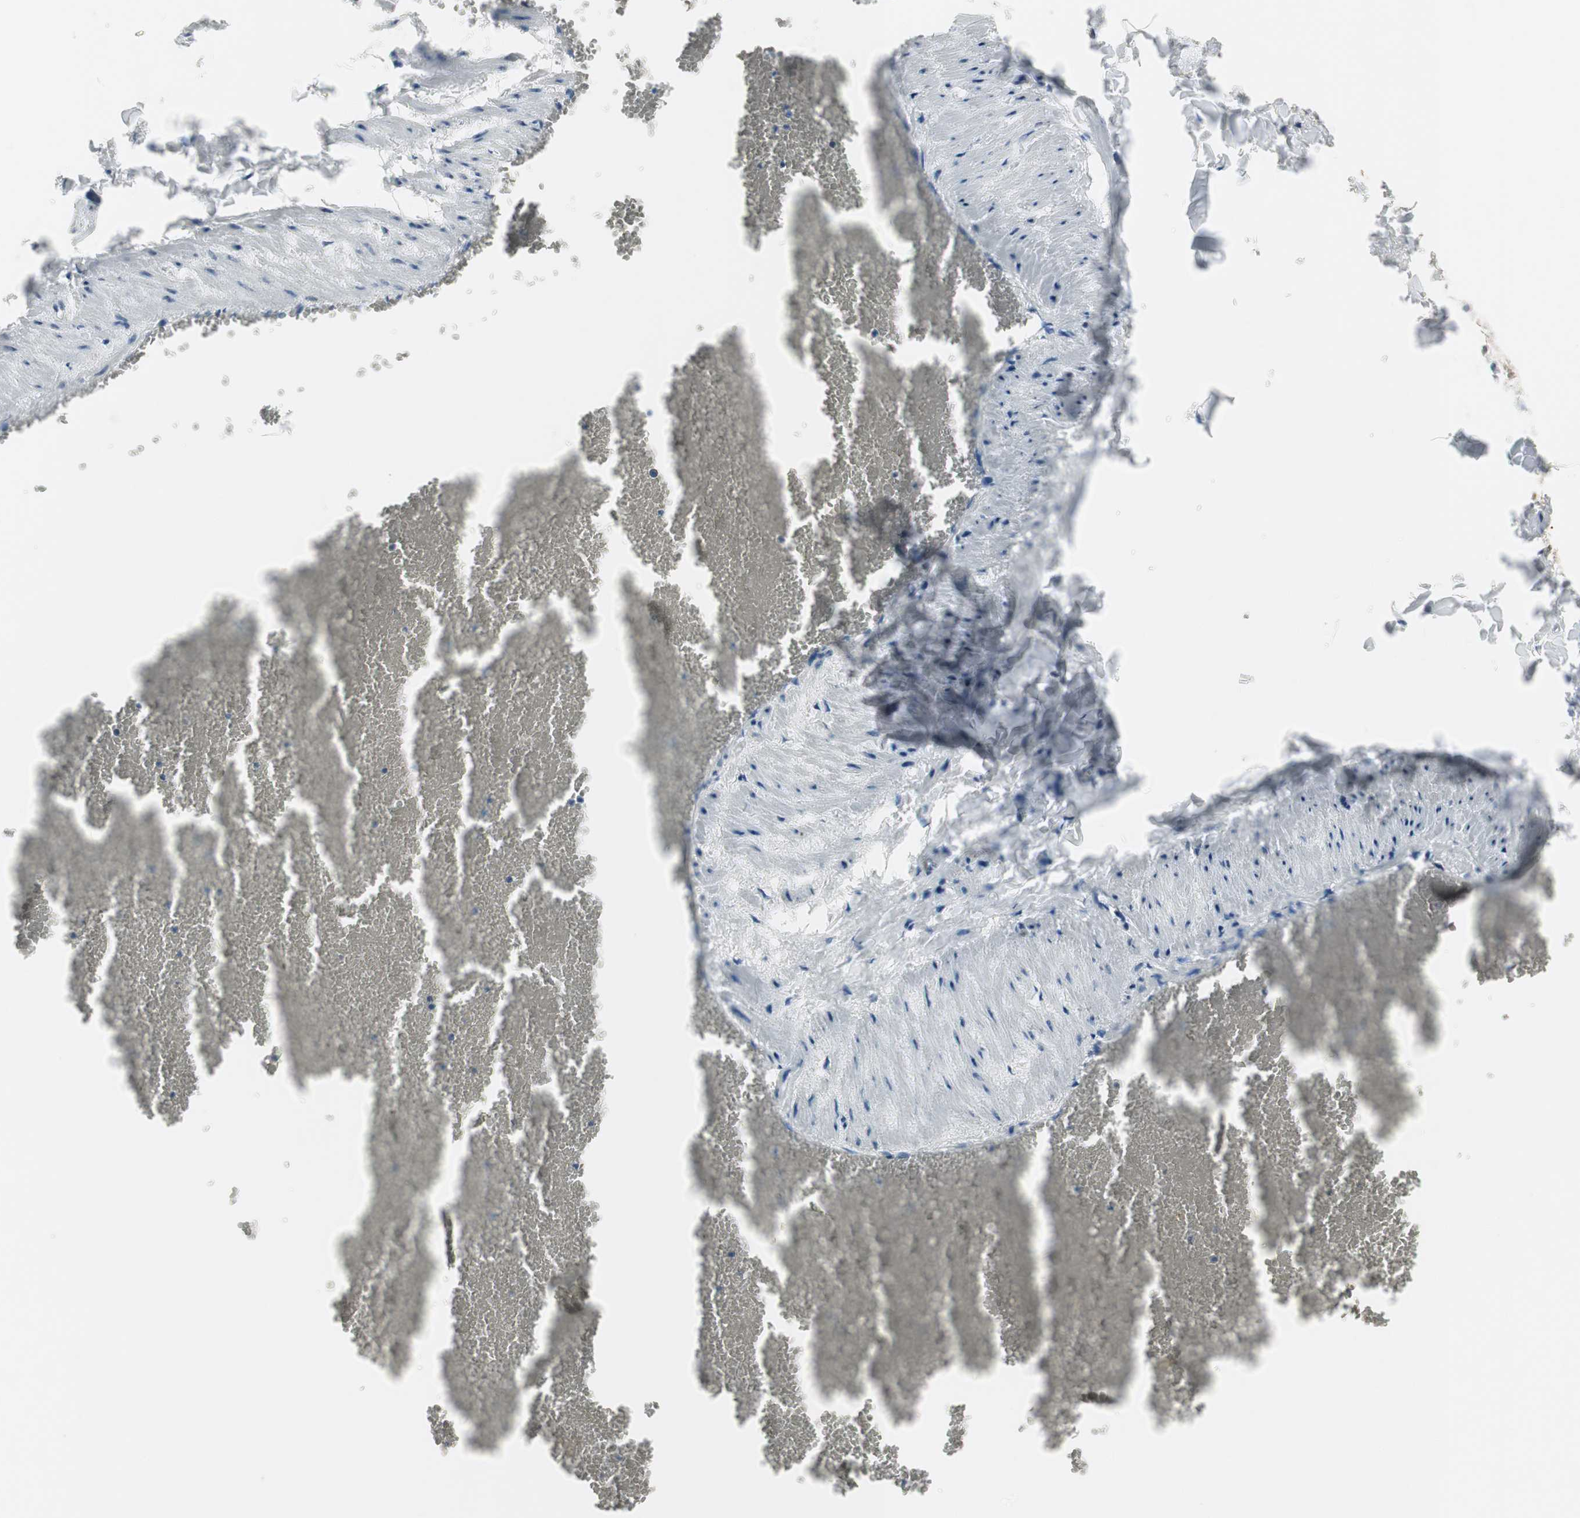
{"staining": {"intensity": "negative", "quantity": "none", "location": "none"}, "tissue": "adipose tissue", "cell_type": "Adipocytes", "image_type": "normal", "snomed": [{"axis": "morphology", "description": "Normal tissue, NOS"}, {"axis": "topography", "description": "Vascular tissue"}], "caption": "DAB immunohistochemical staining of benign human adipose tissue demonstrates no significant positivity in adipocytes.", "gene": "CCT5", "patient": {"sex": "male", "age": 41}}